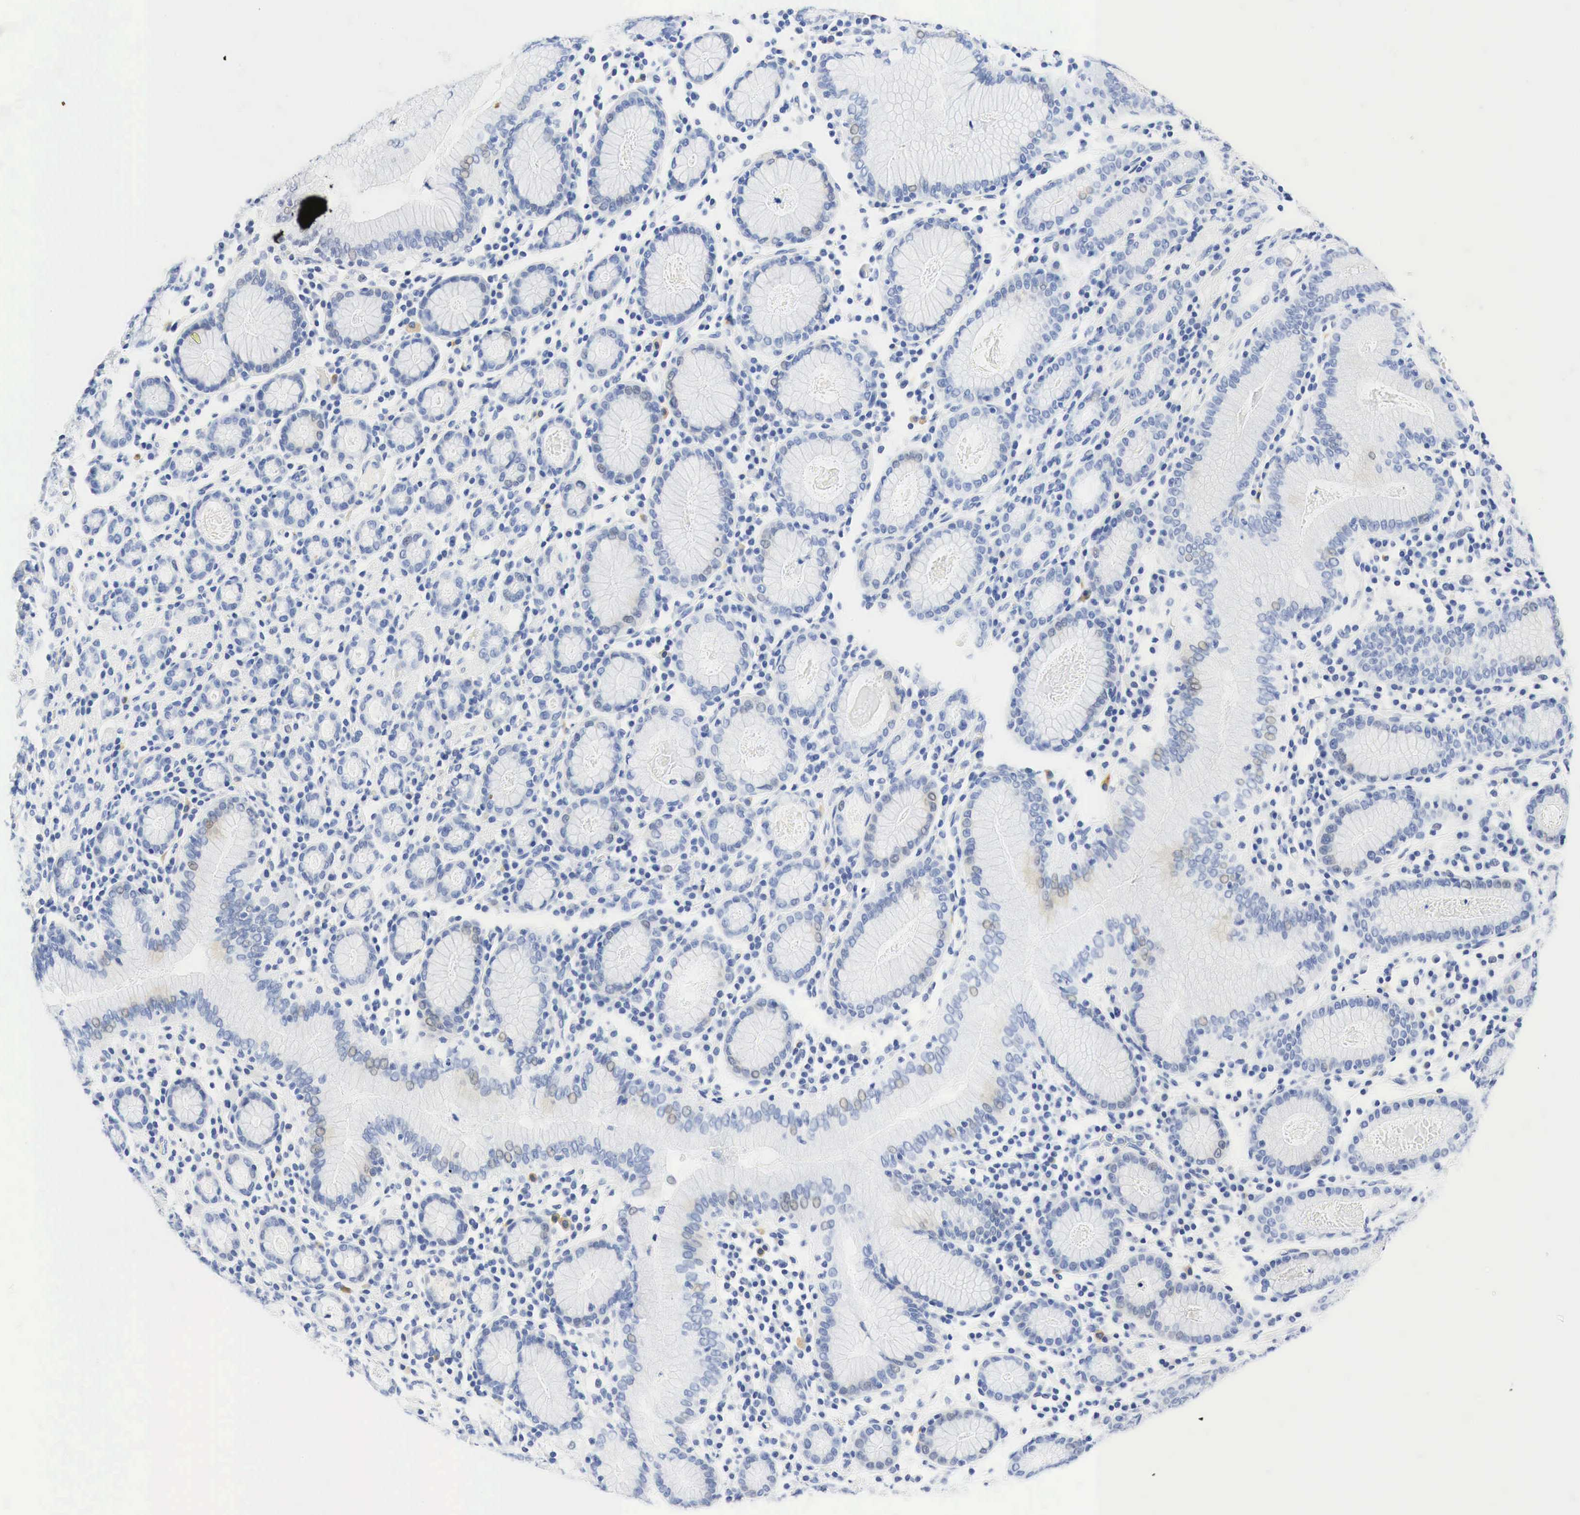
{"staining": {"intensity": "weak", "quantity": "<25%", "location": "cytoplasmic/membranous"}, "tissue": "stomach cancer", "cell_type": "Tumor cells", "image_type": "cancer", "snomed": [{"axis": "morphology", "description": "Adenocarcinoma, NOS"}, {"axis": "topography", "description": "Stomach, lower"}], "caption": "Histopathology image shows no protein expression in tumor cells of adenocarcinoma (stomach) tissue.", "gene": "INHA", "patient": {"sex": "male", "age": 88}}